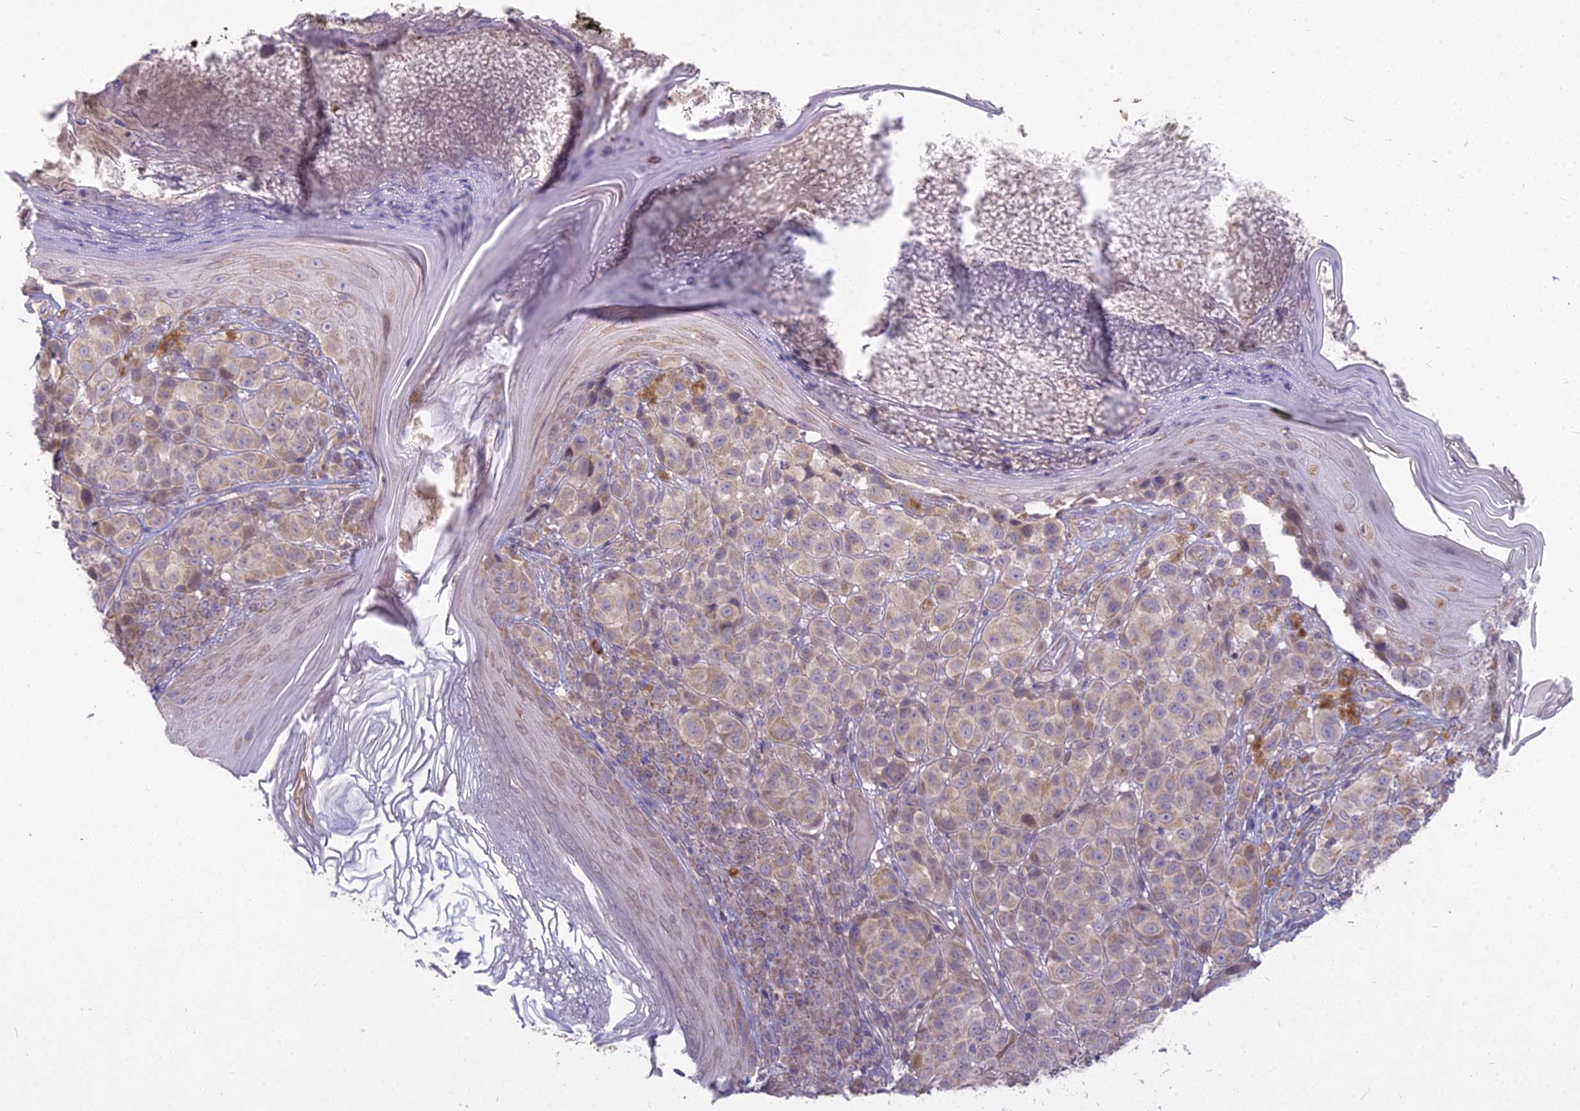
{"staining": {"intensity": "weak", "quantity": "25%-75%", "location": "cytoplasmic/membranous"}, "tissue": "melanoma", "cell_type": "Tumor cells", "image_type": "cancer", "snomed": [{"axis": "morphology", "description": "Malignant melanoma, NOS"}, {"axis": "topography", "description": "Skin"}], "caption": "Immunohistochemistry image of human melanoma stained for a protein (brown), which displays low levels of weak cytoplasmic/membranous expression in about 25%-75% of tumor cells.", "gene": "MICU2", "patient": {"sex": "male", "age": 38}}